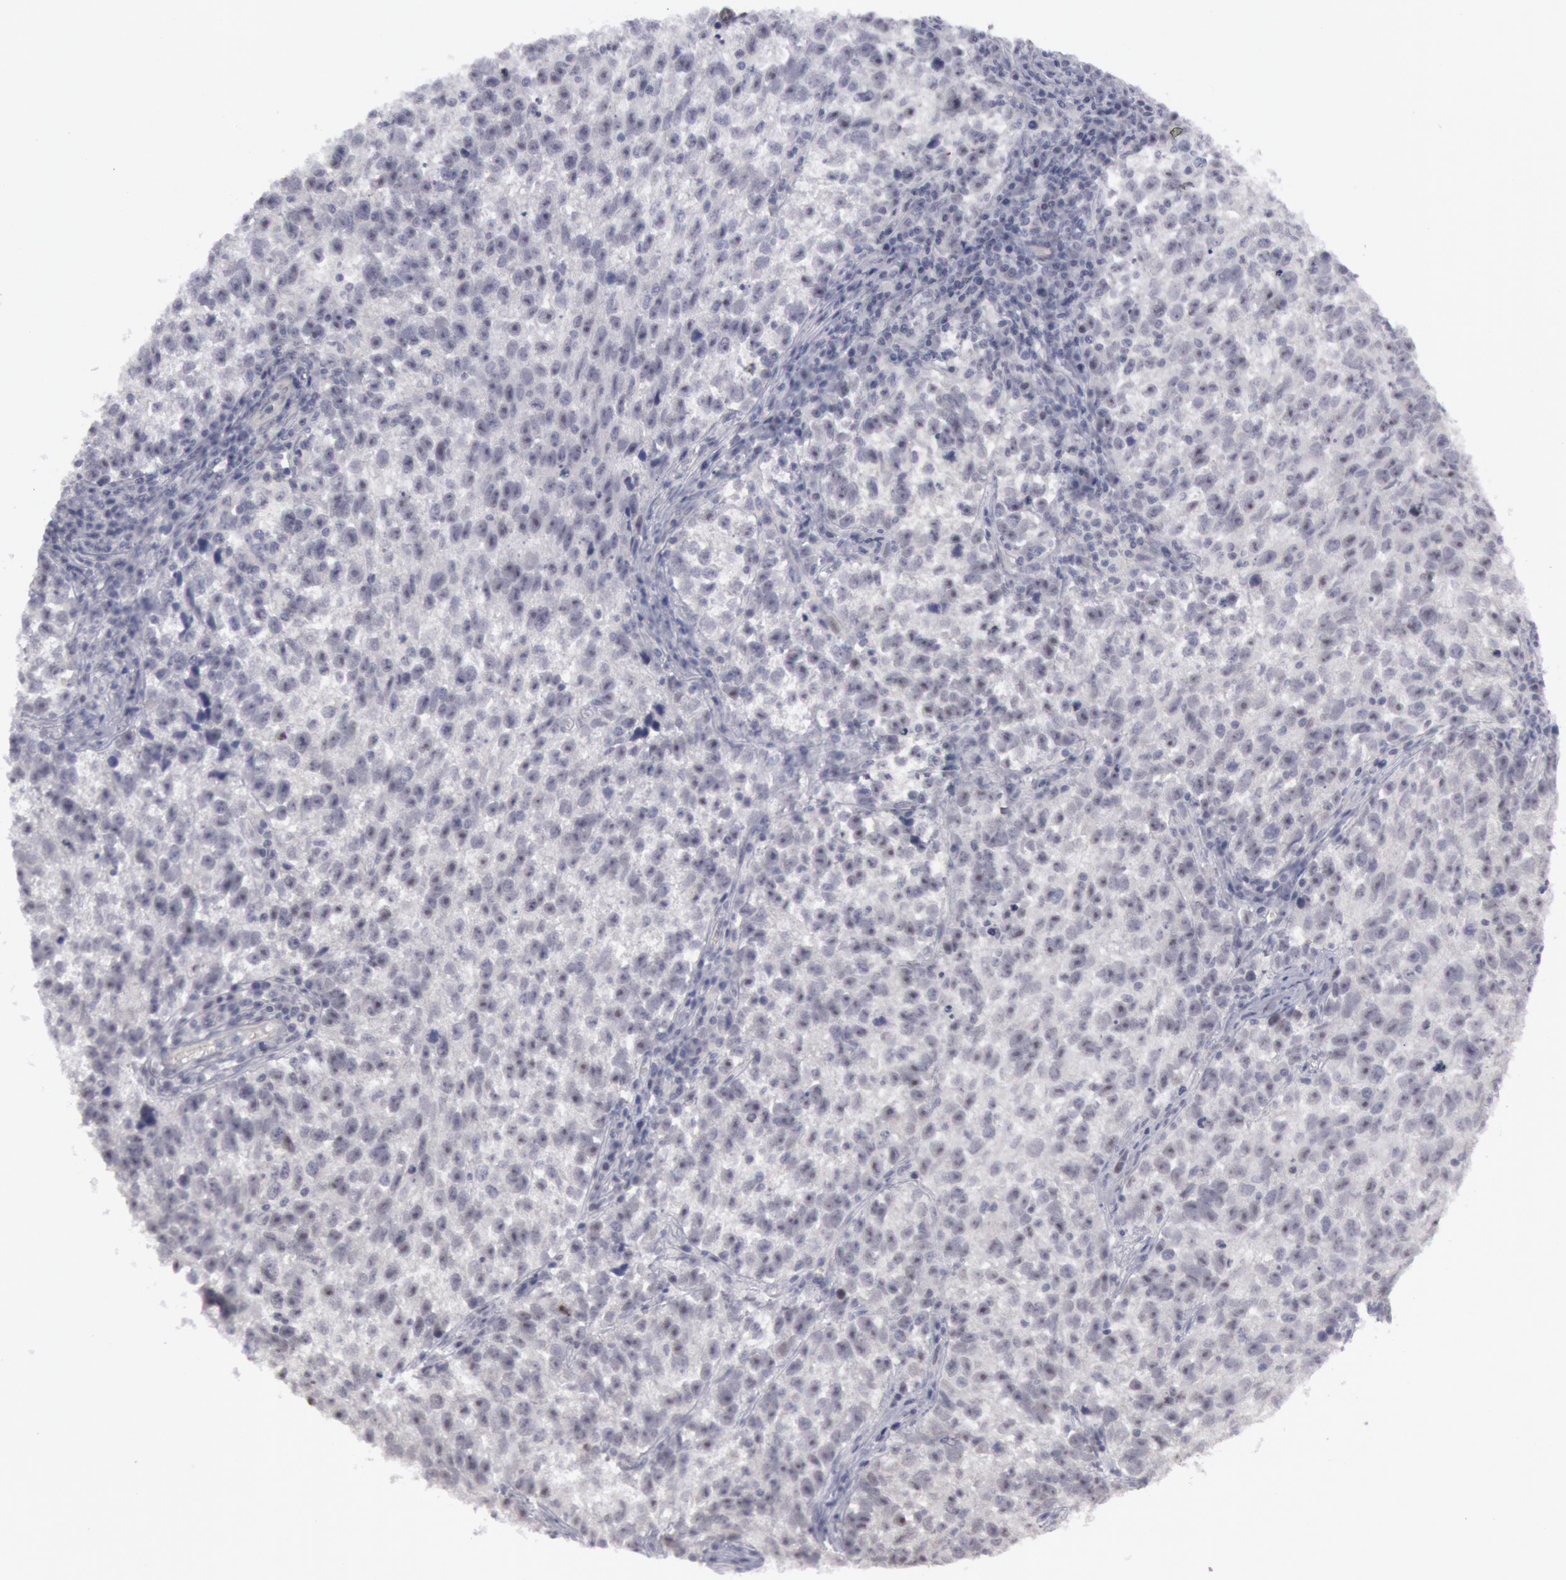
{"staining": {"intensity": "negative", "quantity": "none", "location": "none"}, "tissue": "testis cancer", "cell_type": "Tumor cells", "image_type": "cancer", "snomed": [{"axis": "morphology", "description": "Seminoma, NOS"}, {"axis": "topography", "description": "Testis"}], "caption": "This image is of testis cancer stained with immunohistochemistry (IHC) to label a protein in brown with the nuclei are counter-stained blue. There is no positivity in tumor cells.", "gene": "JOSD1", "patient": {"sex": "male", "age": 38}}